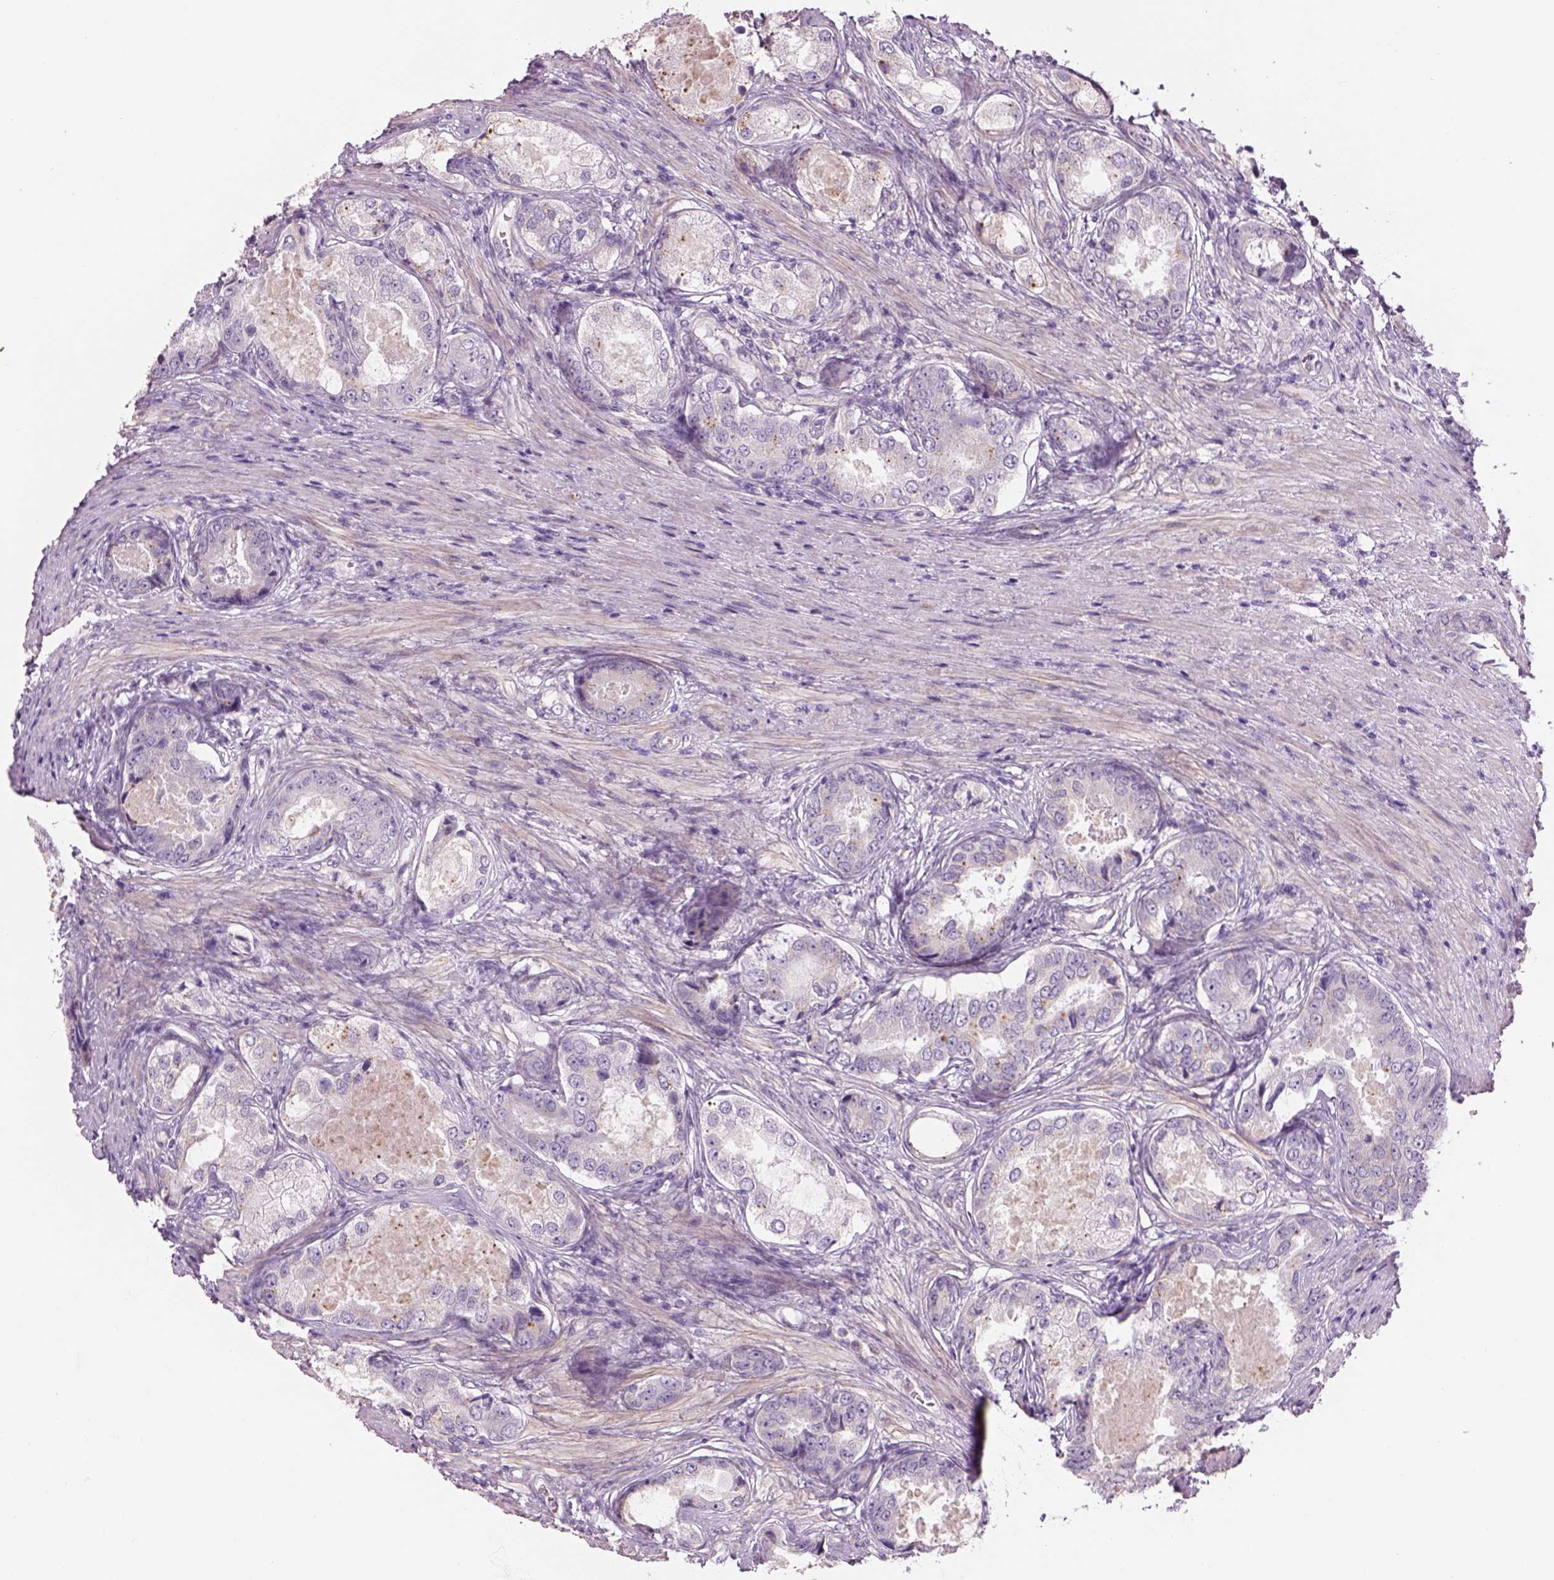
{"staining": {"intensity": "weak", "quantity": "<25%", "location": "cytoplasmic/membranous"}, "tissue": "prostate cancer", "cell_type": "Tumor cells", "image_type": "cancer", "snomed": [{"axis": "morphology", "description": "Adenocarcinoma, Low grade"}, {"axis": "topography", "description": "Prostate"}], "caption": "This image is of prostate cancer stained with immunohistochemistry to label a protein in brown with the nuclei are counter-stained blue. There is no positivity in tumor cells. Nuclei are stained in blue.", "gene": "IFT52", "patient": {"sex": "male", "age": 68}}